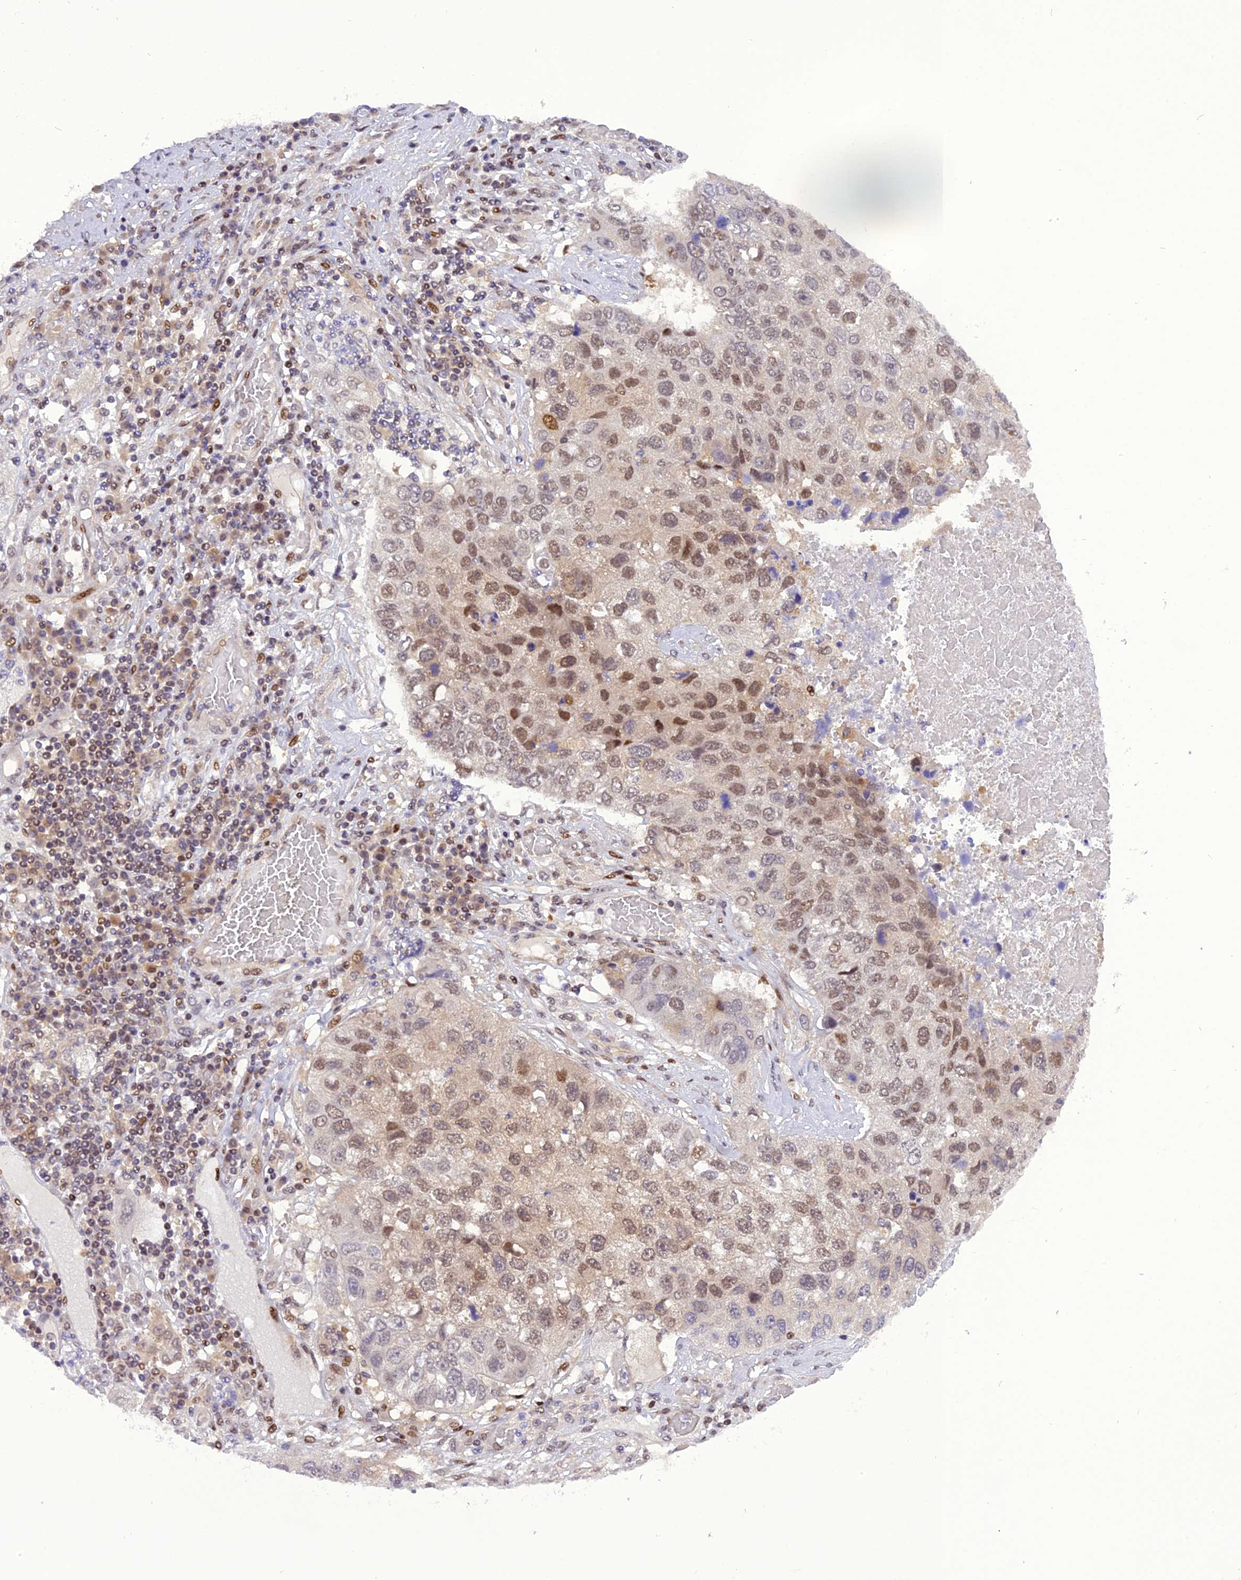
{"staining": {"intensity": "moderate", "quantity": "25%-75%", "location": "nuclear"}, "tissue": "lung cancer", "cell_type": "Tumor cells", "image_type": "cancer", "snomed": [{"axis": "morphology", "description": "Squamous cell carcinoma, NOS"}, {"axis": "topography", "description": "Lung"}], "caption": "Human lung cancer stained with a protein marker exhibits moderate staining in tumor cells.", "gene": "RABGGTA", "patient": {"sex": "male", "age": 61}}